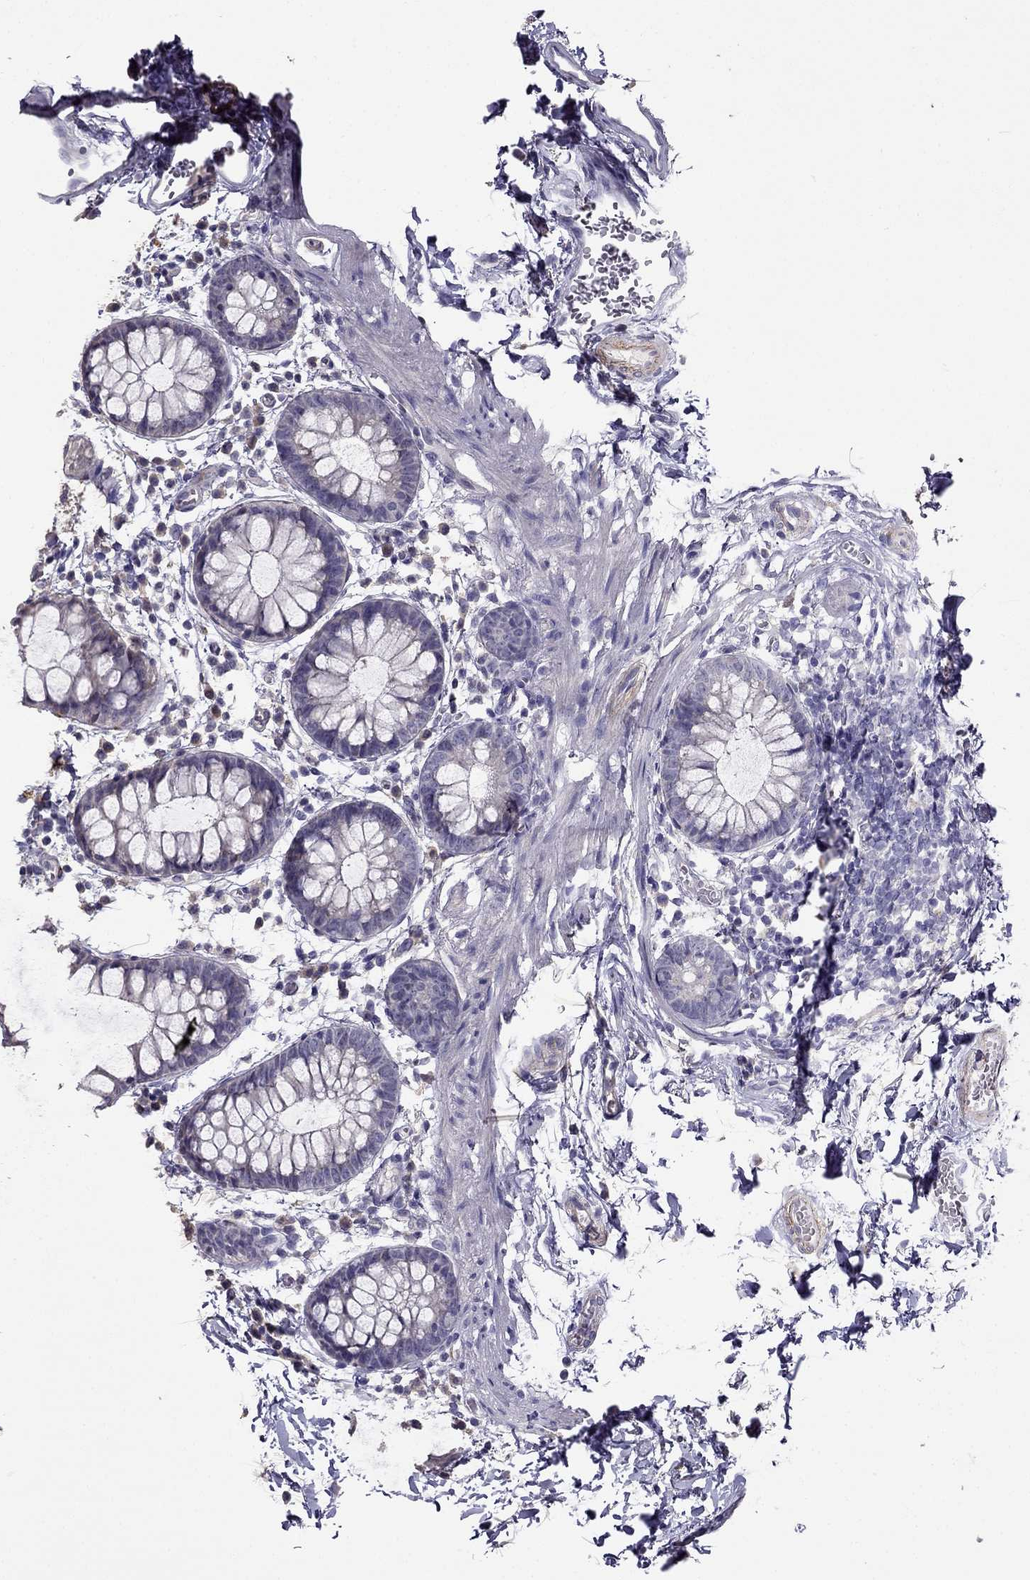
{"staining": {"intensity": "negative", "quantity": "none", "location": "none"}, "tissue": "rectum", "cell_type": "Glandular cells", "image_type": "normal", "snomed": [{"axis": "morphology", "description": "Normal tissue, NOS"}, {"axis": "topography", "description": "Rectum"}], "caption": "Glandular cells are negative for protein expression in unremarkable human rectum. The staining is performed using DAB (3,3'-diaminobenzidine) brown chromogen with nuclei counter-stained in using hematoxylin.", "gene": "CDH9", "patient": {"sex": "male", "age": 57}}